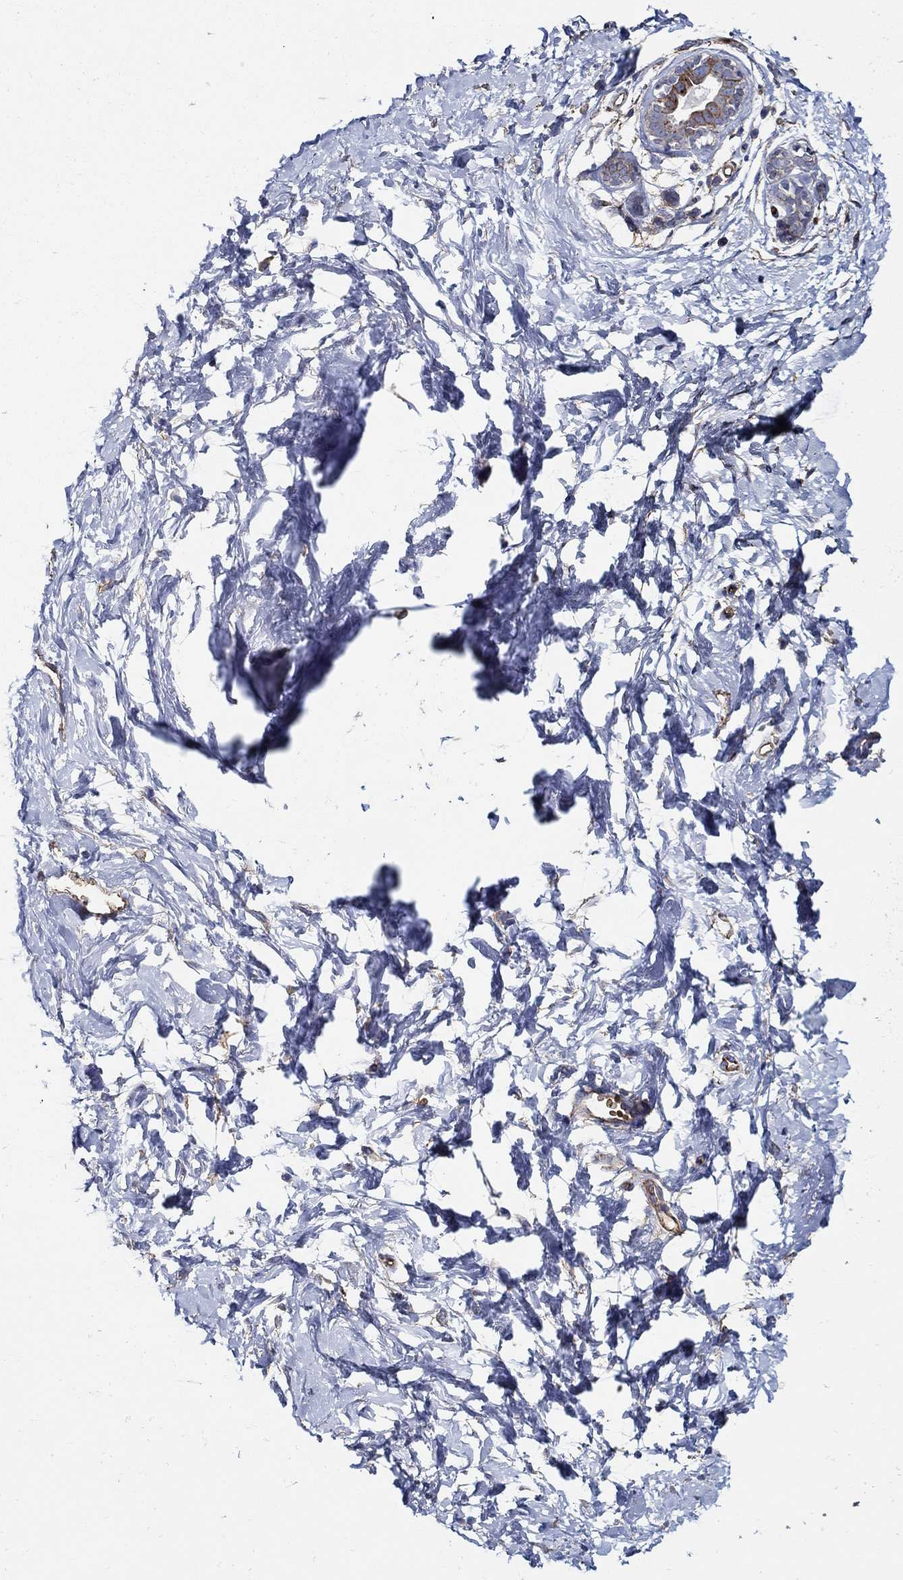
{"staining": {"intensity": "negative", "quantity": "none", "location": "none"}, "tissue": "breast", "cell_type": "Adipocytes", "image_type": "normal", "snomed": [{"axis": "morphology", "description": "Normal tissue, NOS"}, {"axis": "topography", "description": "Breast"}], "caption": "Protein analysis of benign breast exhibits no significant positivity in adipocytes.", "gene": "APBB3", "patient": {"sex": "female", "age": 37}}